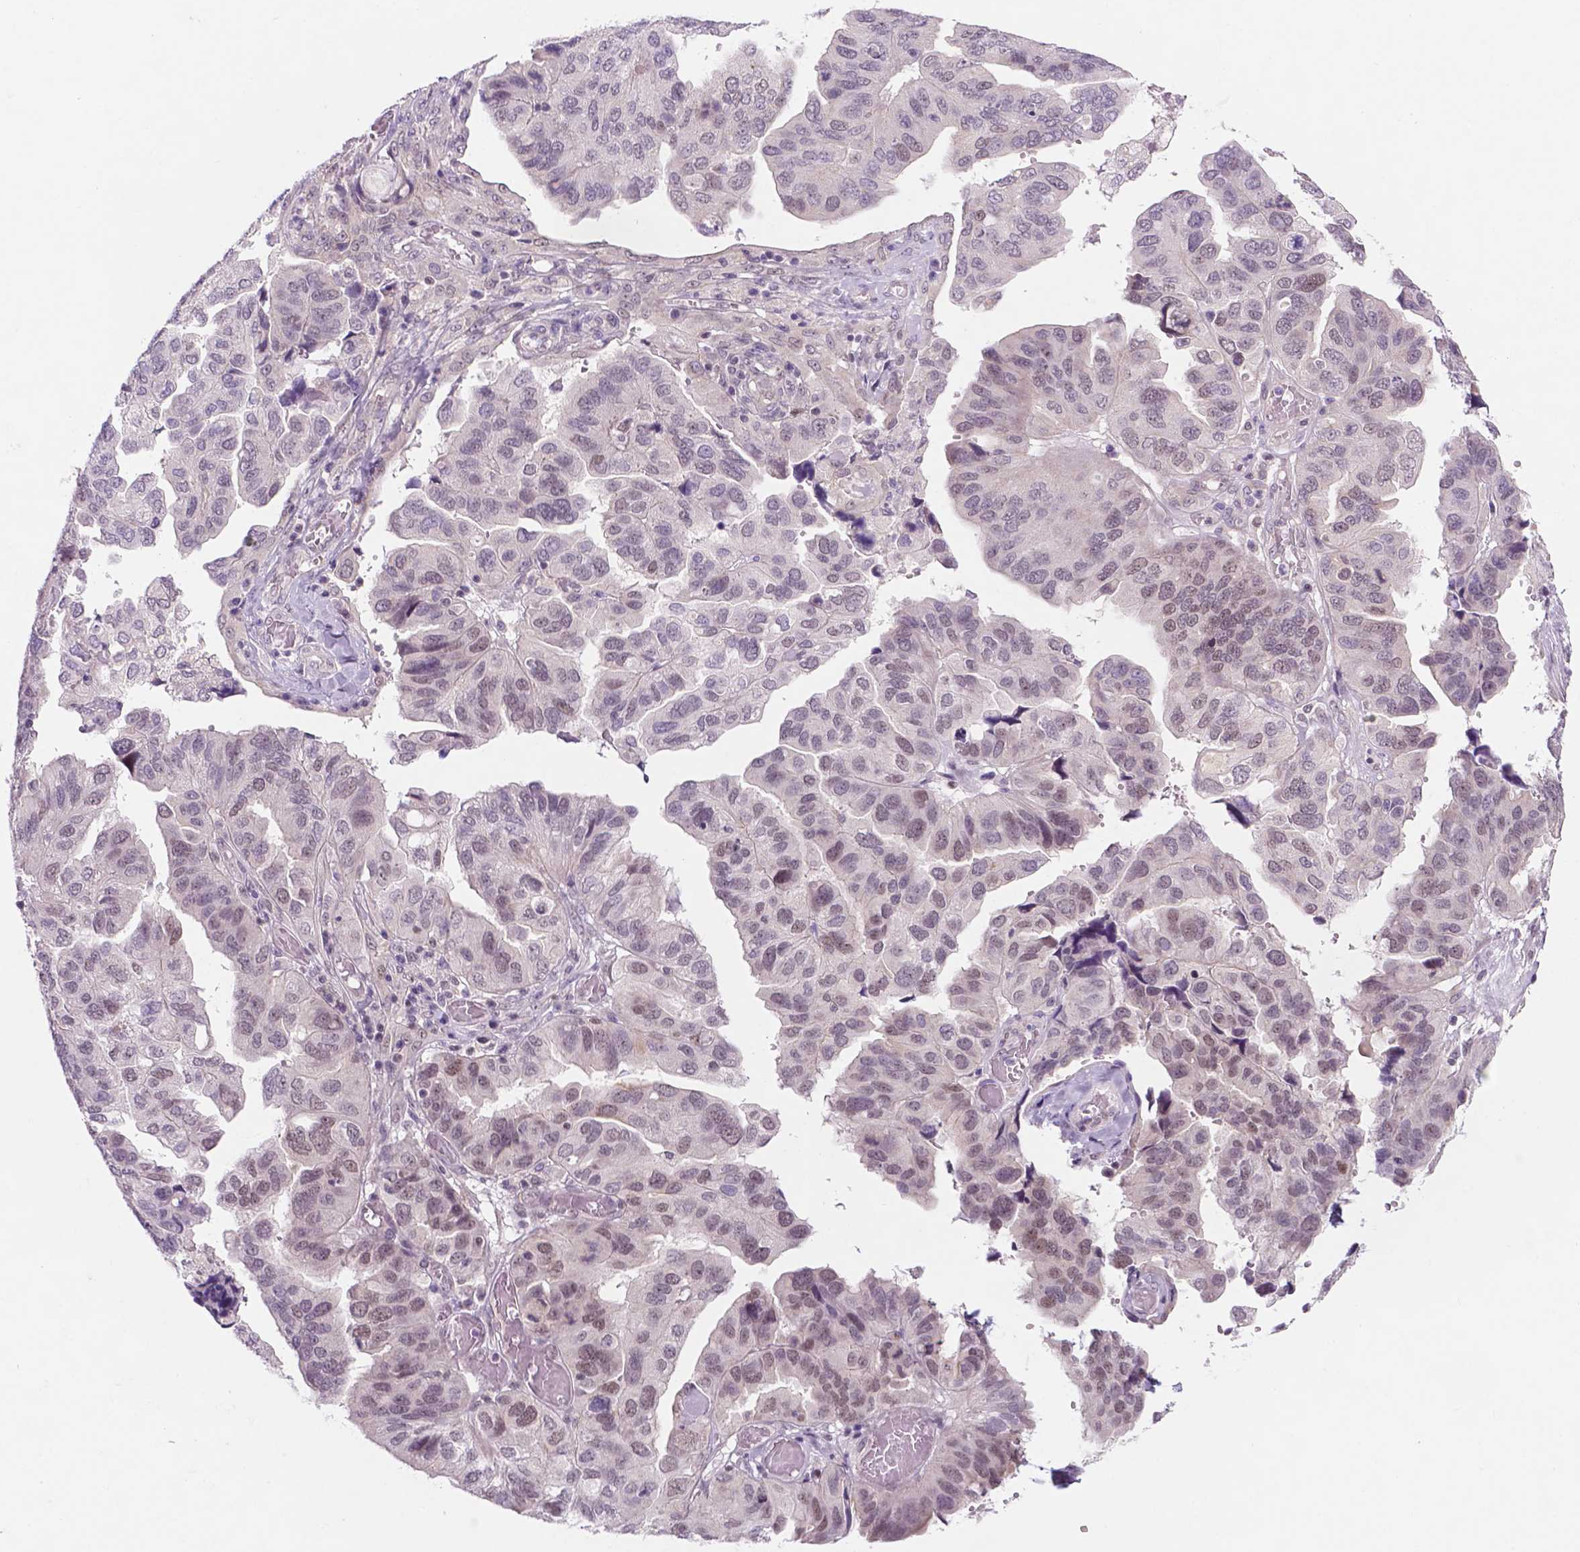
{"staining": {"intensity": "weak", "quantity": "<25%", "location": "nuclear"}, "tissue": "ovarian cancer", "cell_type": "Tumor cells", "image_type": "cancer", "snomed": [{"axis": "morphology", "description": "Cystadenocarcinoma, serous, NOS"}, {"axis": "topography", "description": "Ovary"}], "caption": "Photomicrograph shows no significant protein staining in tumor cells of ovarian serous cystadenocarcinoma.", "gene": "FAM50B", "patient": {"sex": "female", "age": 79}}